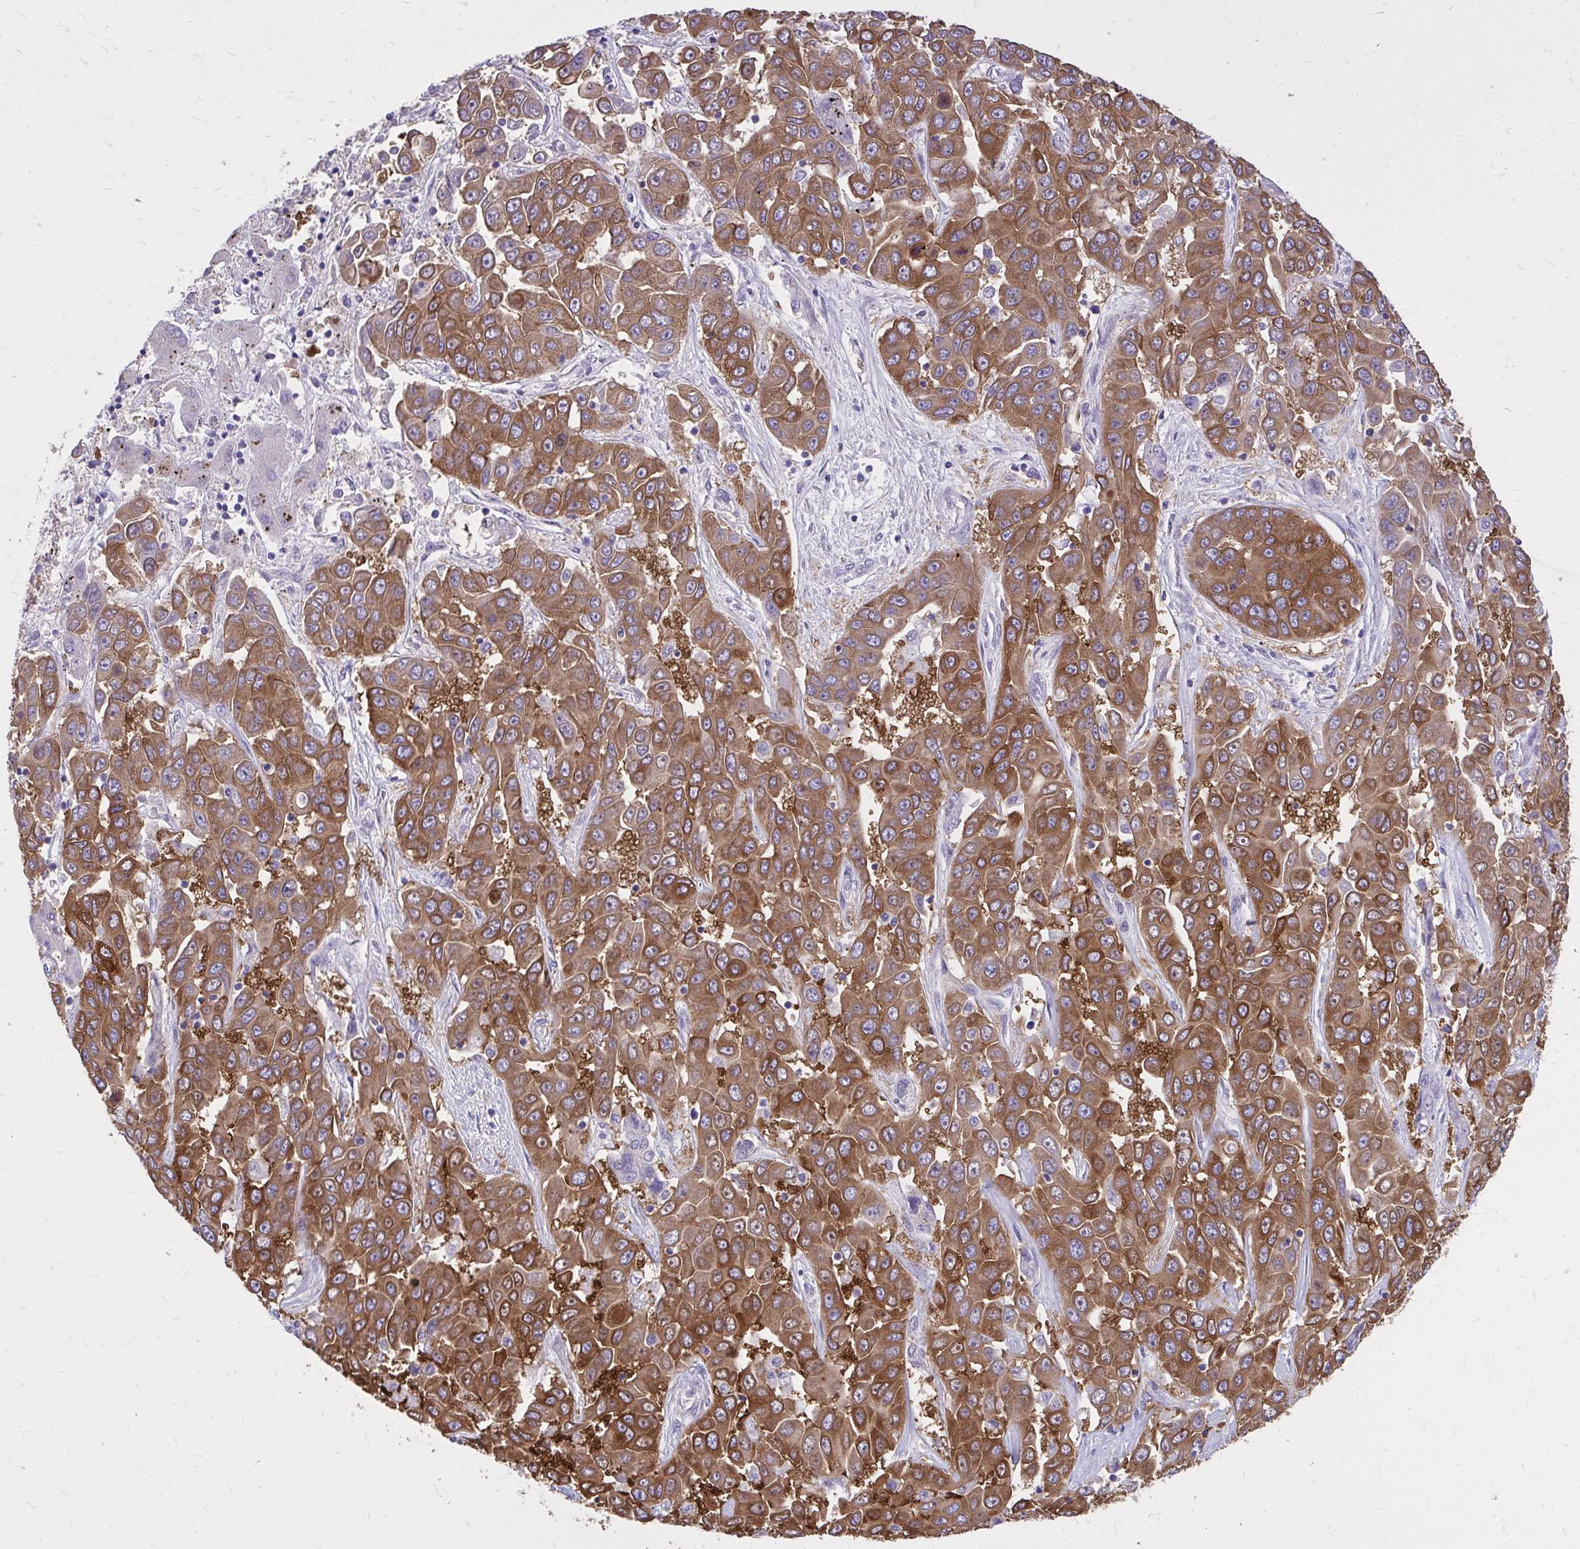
{"staining": {"intensity": "strong", "quantity": ">75%", "location": "cytoplasmic/membranous"}, "tissue": "liver cancer", "cell_type": "Tumor cells", "image_type": "cancer", "snomed": [{"axis": "morphology", "description": "Cholangiocarcinoma"}, {"axis": "topography", "description": "Liver"}], "caption": "Human liver cancer stained with a brown dye exhibits strong cytoplasmic/membranous positive expression in approximately >75% of tumor cells.", "gene": "EPB41L1", "patient": {"sex": "female", "age": 52}}